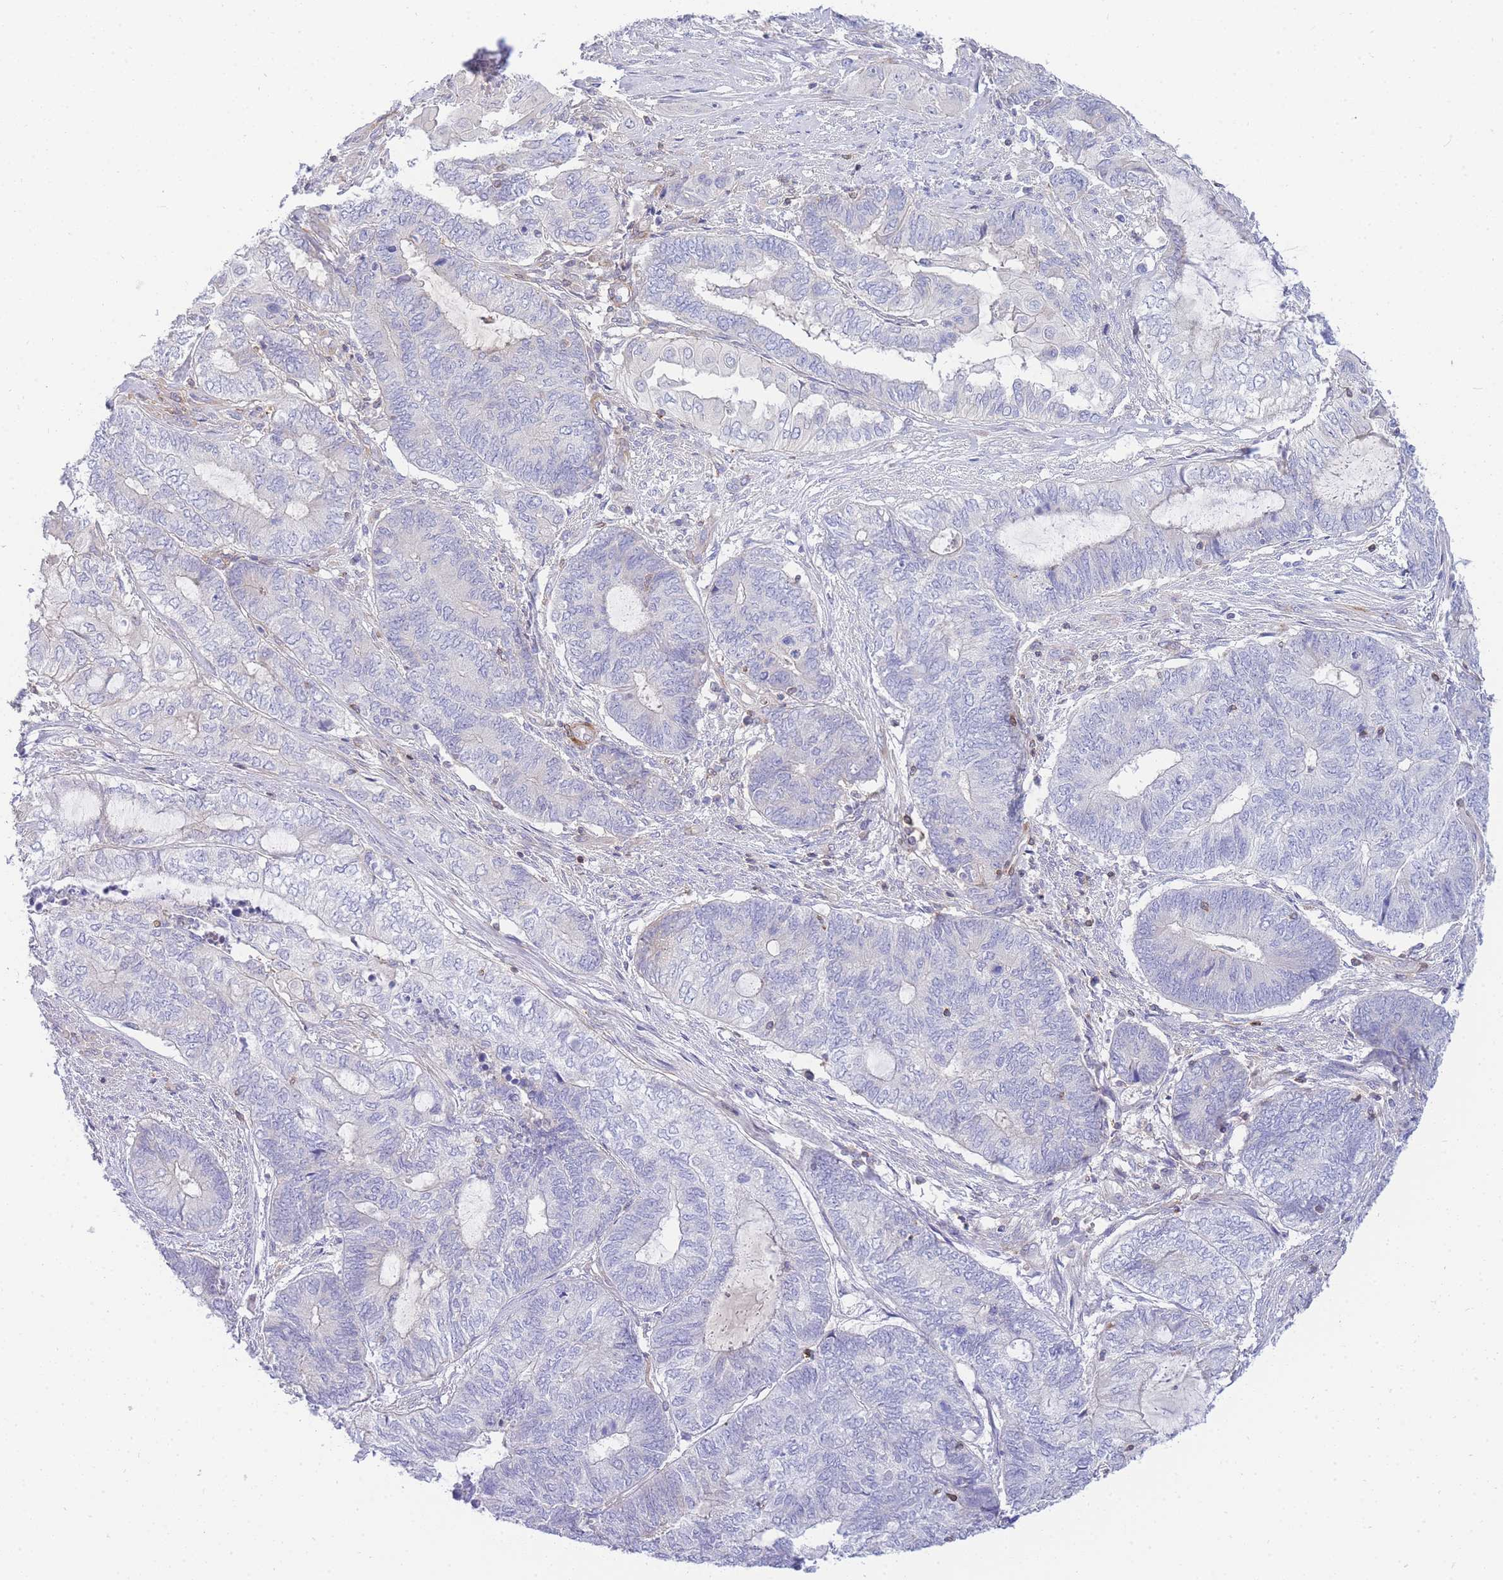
{"staining": {"intensity": "negative", "quantity": "none", "location": "none"}, "tissue": "endometrial cancer", "cell_type": "Tumor cells", "image_type": "cancer", "snomed": [{"axis": "morphology", "description": "Adenocarcinoma, NOS"}, {"axis": "topography", "description": "Uterus"}, {"axis": "topography", "description": "Endometrium"}], "caption": "Immunohistochemistry image of neoplastic tissue: adenocarcinoma (endometrial) stained with DAB displays no significant protein staining in tumor cells. (Stains: DAB (3,3'-diaminobenzidine) immunohistochemistry (IHC) with hematoxylin counter stain, Microscopy: brightfield microscopy at high magnification).", "gene": "FBN3", "patient": {"sex": "female", "age": 70}}